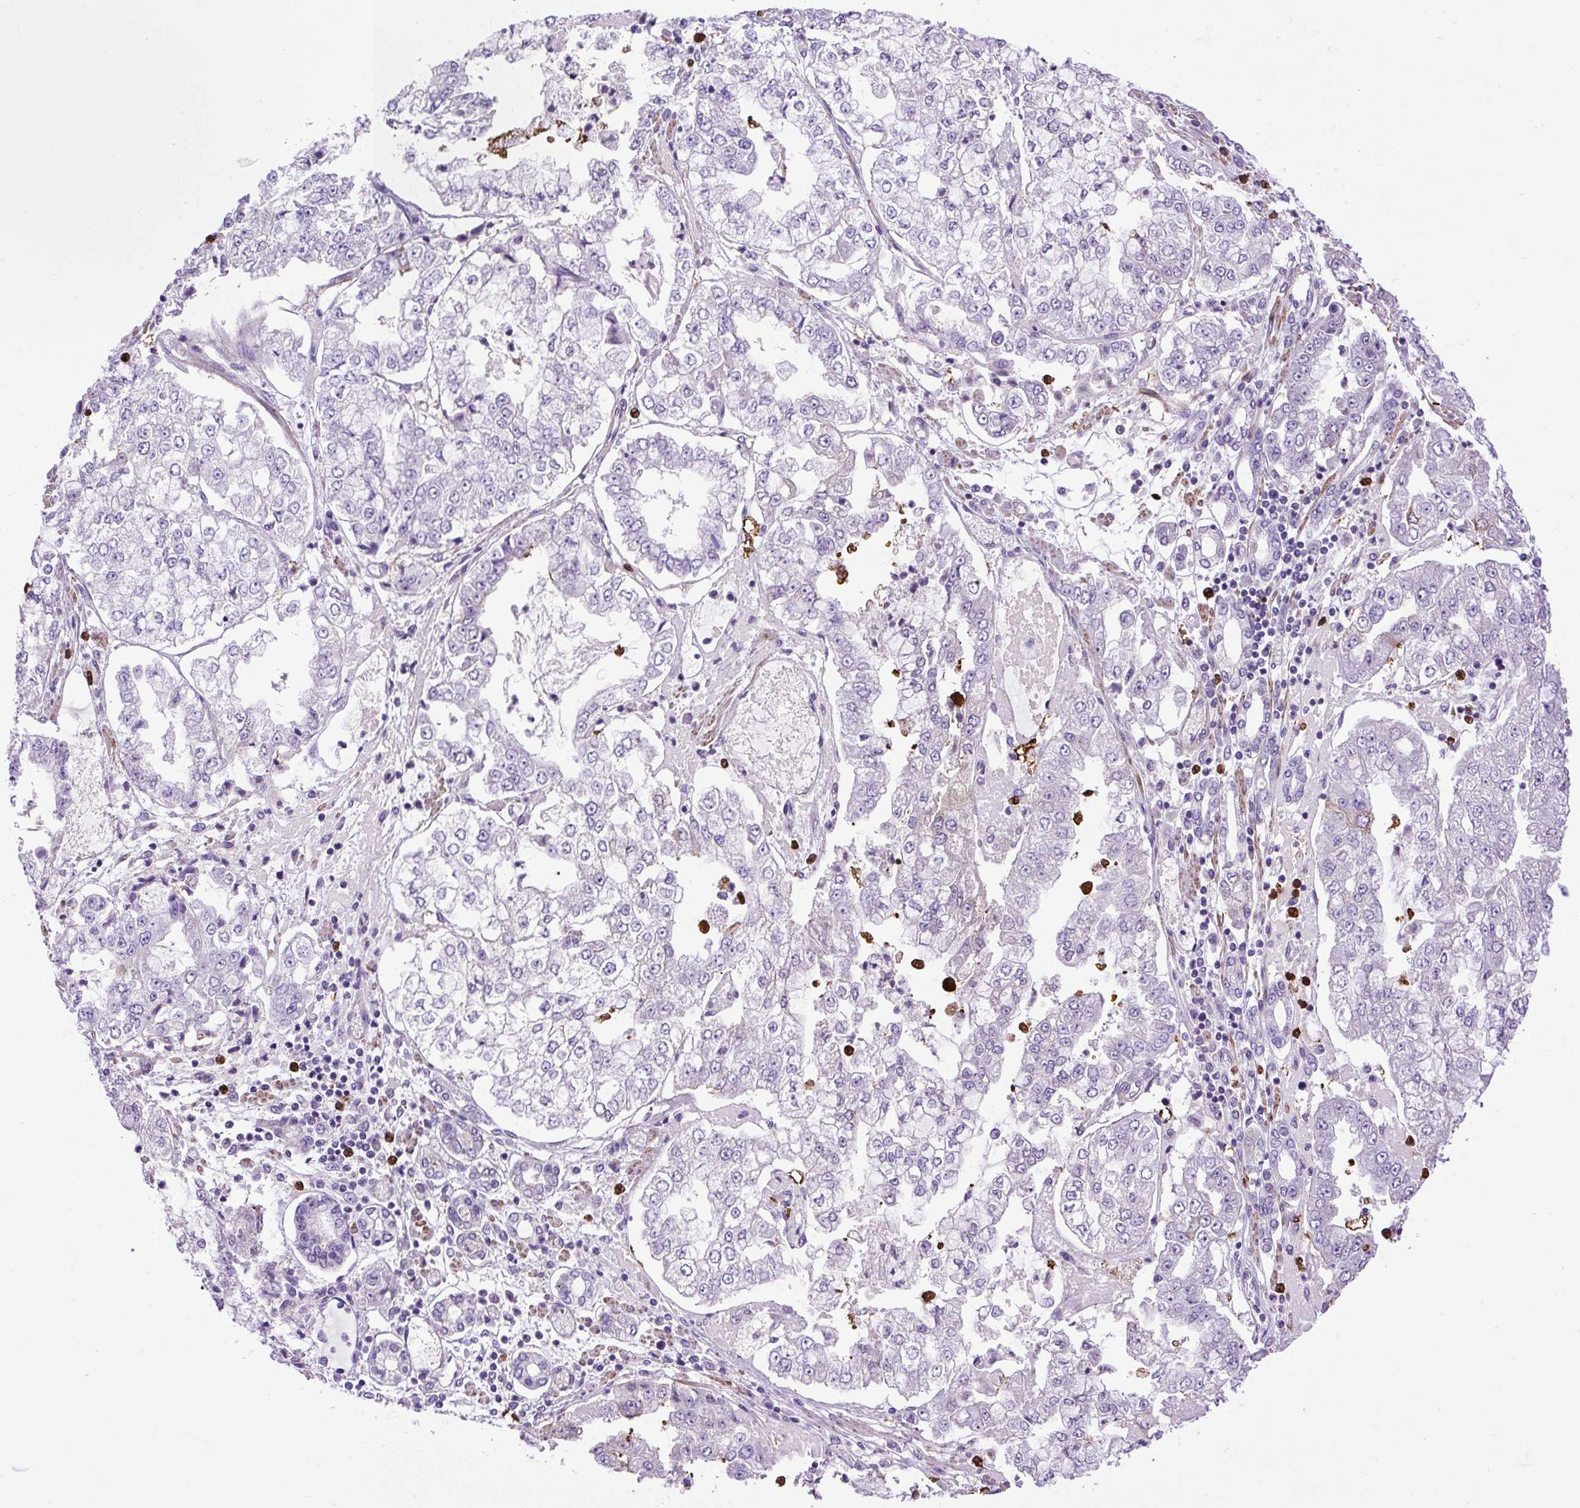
{"staining": {"intensity": "negative", "quantity": "none", "location": "none"}, "tissue": "stomach cancer", "cell_type": "Tumor cells", "image_type": "cancer", "snomed": [{"axis": "morphology", "description": "Adenocarcinoma, NOS"}, {"axis": "topography", "description": "Stomach"}], "caption": "Immunohistochemistry (IHC) image of neoplastic tissue: human stomach cancer stained with DAB (3,3'-diaminobenzidine) exhibits no significant protein positivity in tumor cells.", "gene": "VWA7", "patient": {"sex": "male", "age": 76}}